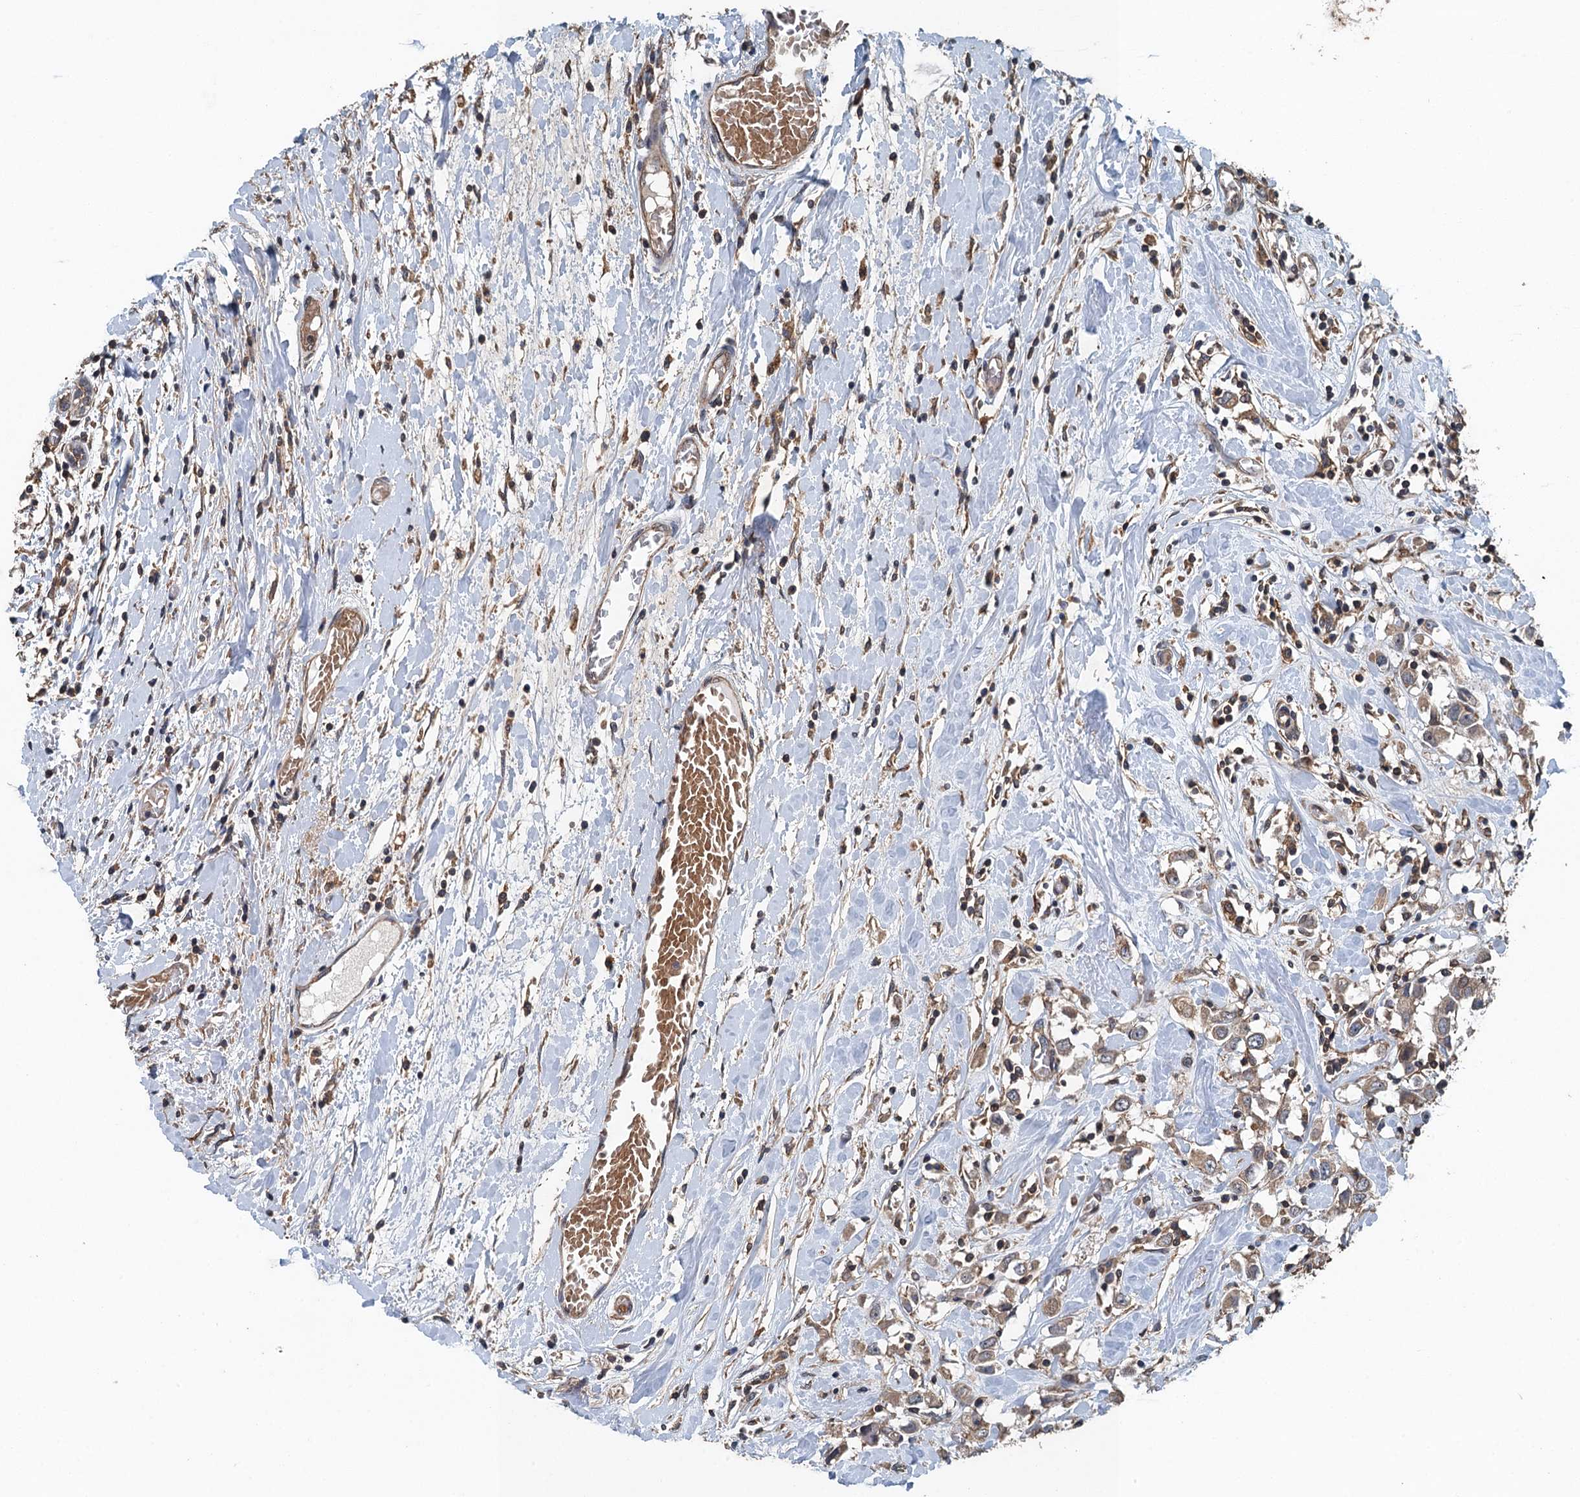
{"staining": {"intensity": "moderate", "quantity": ">75%", "location": "cytoplasmic/membranous"}, "tissue": "breast cancer", "cell_type": "Tumor cells", "image_type": "cancer", "snomed": [{"axis": "morphology", "description": "Duct carcinoma"}, {"axis": "topography", "description": "Breast"}], "caption": "Immunohistochemical staining of breast cancer (infiltrating ductal carcinoma) shows moderate cytoplasmic/membranous protein expression in approximately >75% of tumor cells. Using DAB (brown) and hematoxylin (blue) stains, captured at high magnification using brightfield microscopy.", "gene": "BORCS5", "patient": {"sex": "female", "age": 61}}